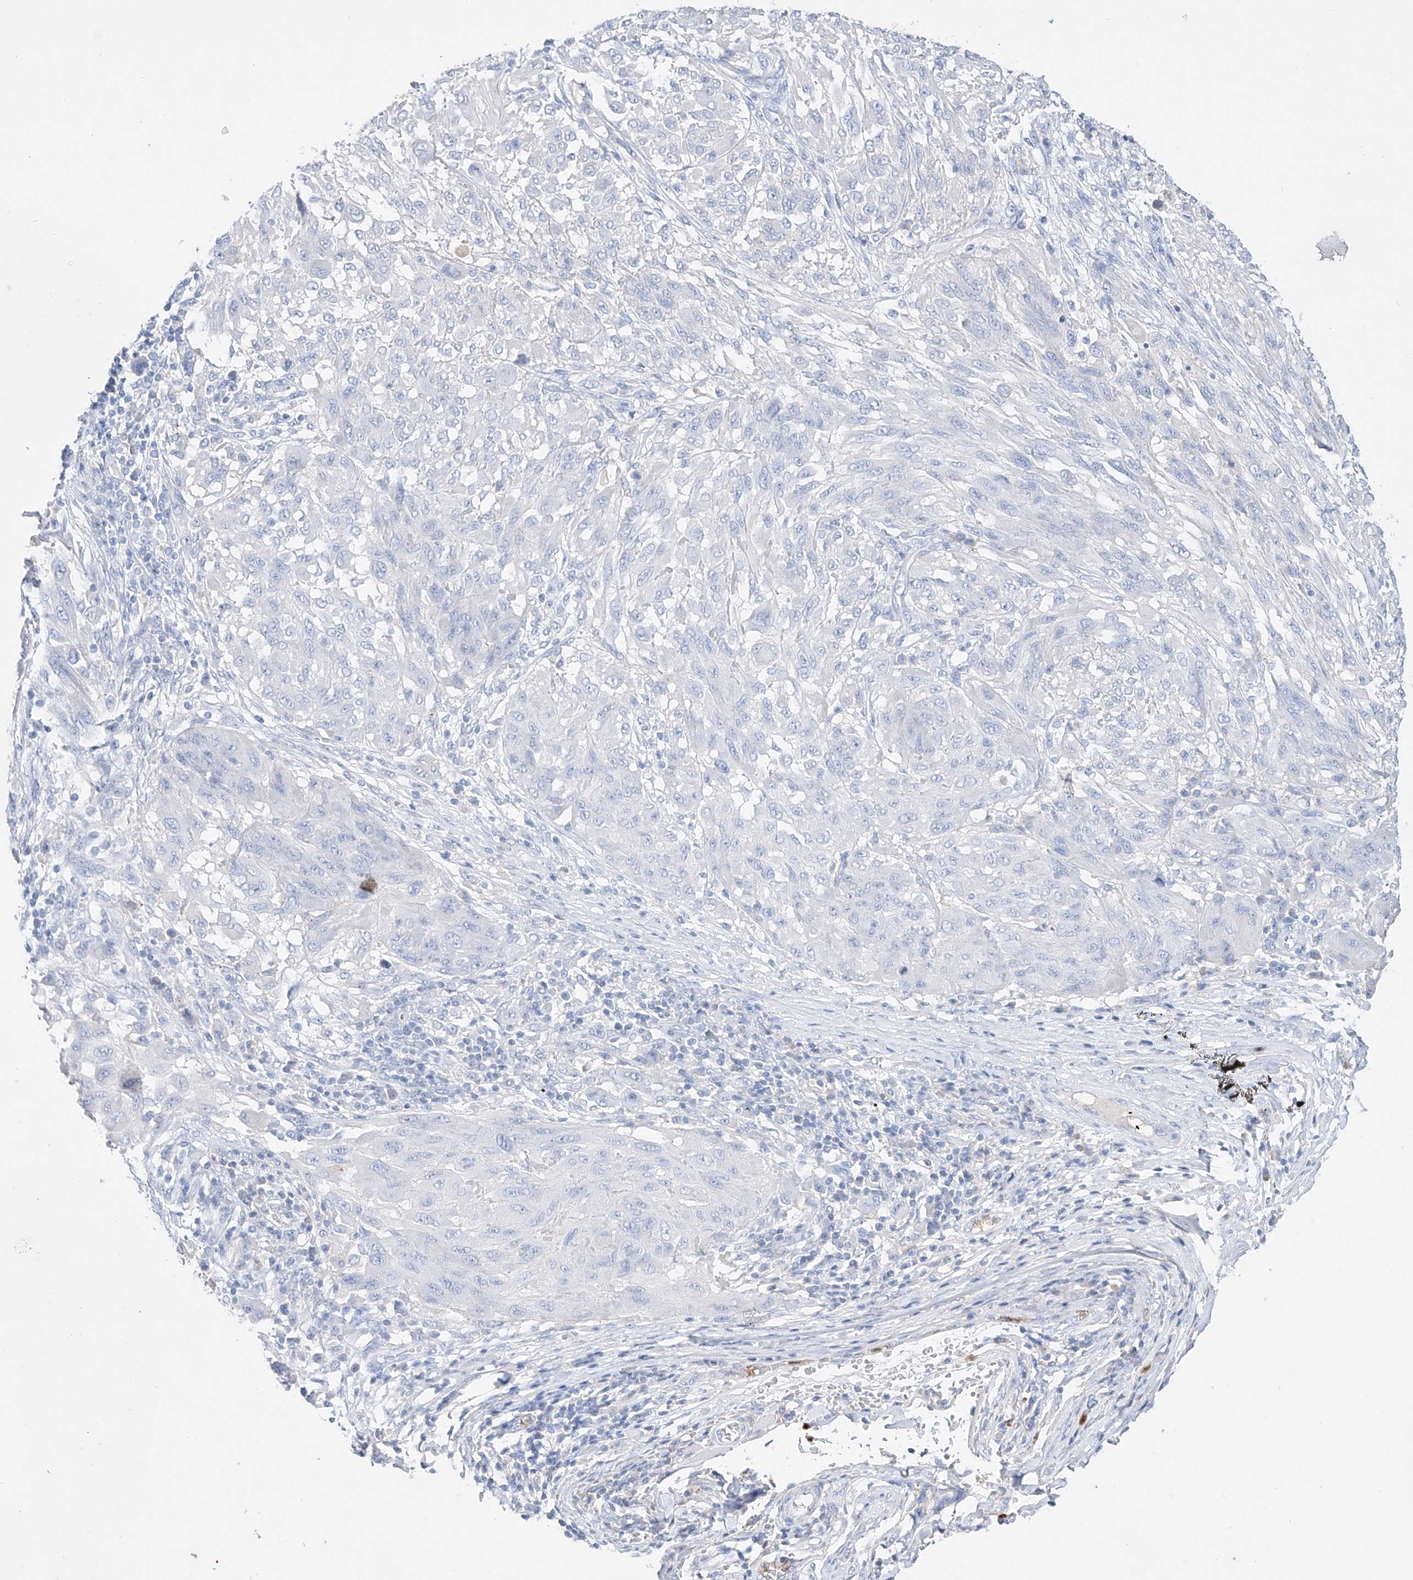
{"staining": {"intensity": "negative", "quantity": "none", "location": "none"}, "tissue": "melanoma", "cell_type": "Tumor cells", "image_type": "cancer", "snomed": [{"axis": "morphology", "description": "Malignant melanoma, NOS"}, {"axis": "topography", "description": "Skin"}], "caption": "IHC of human malignant melanoma shows no positivity in tumor cells.", "gene": "TM7SF2", "patient": {"sex": "female", "age": 91}}